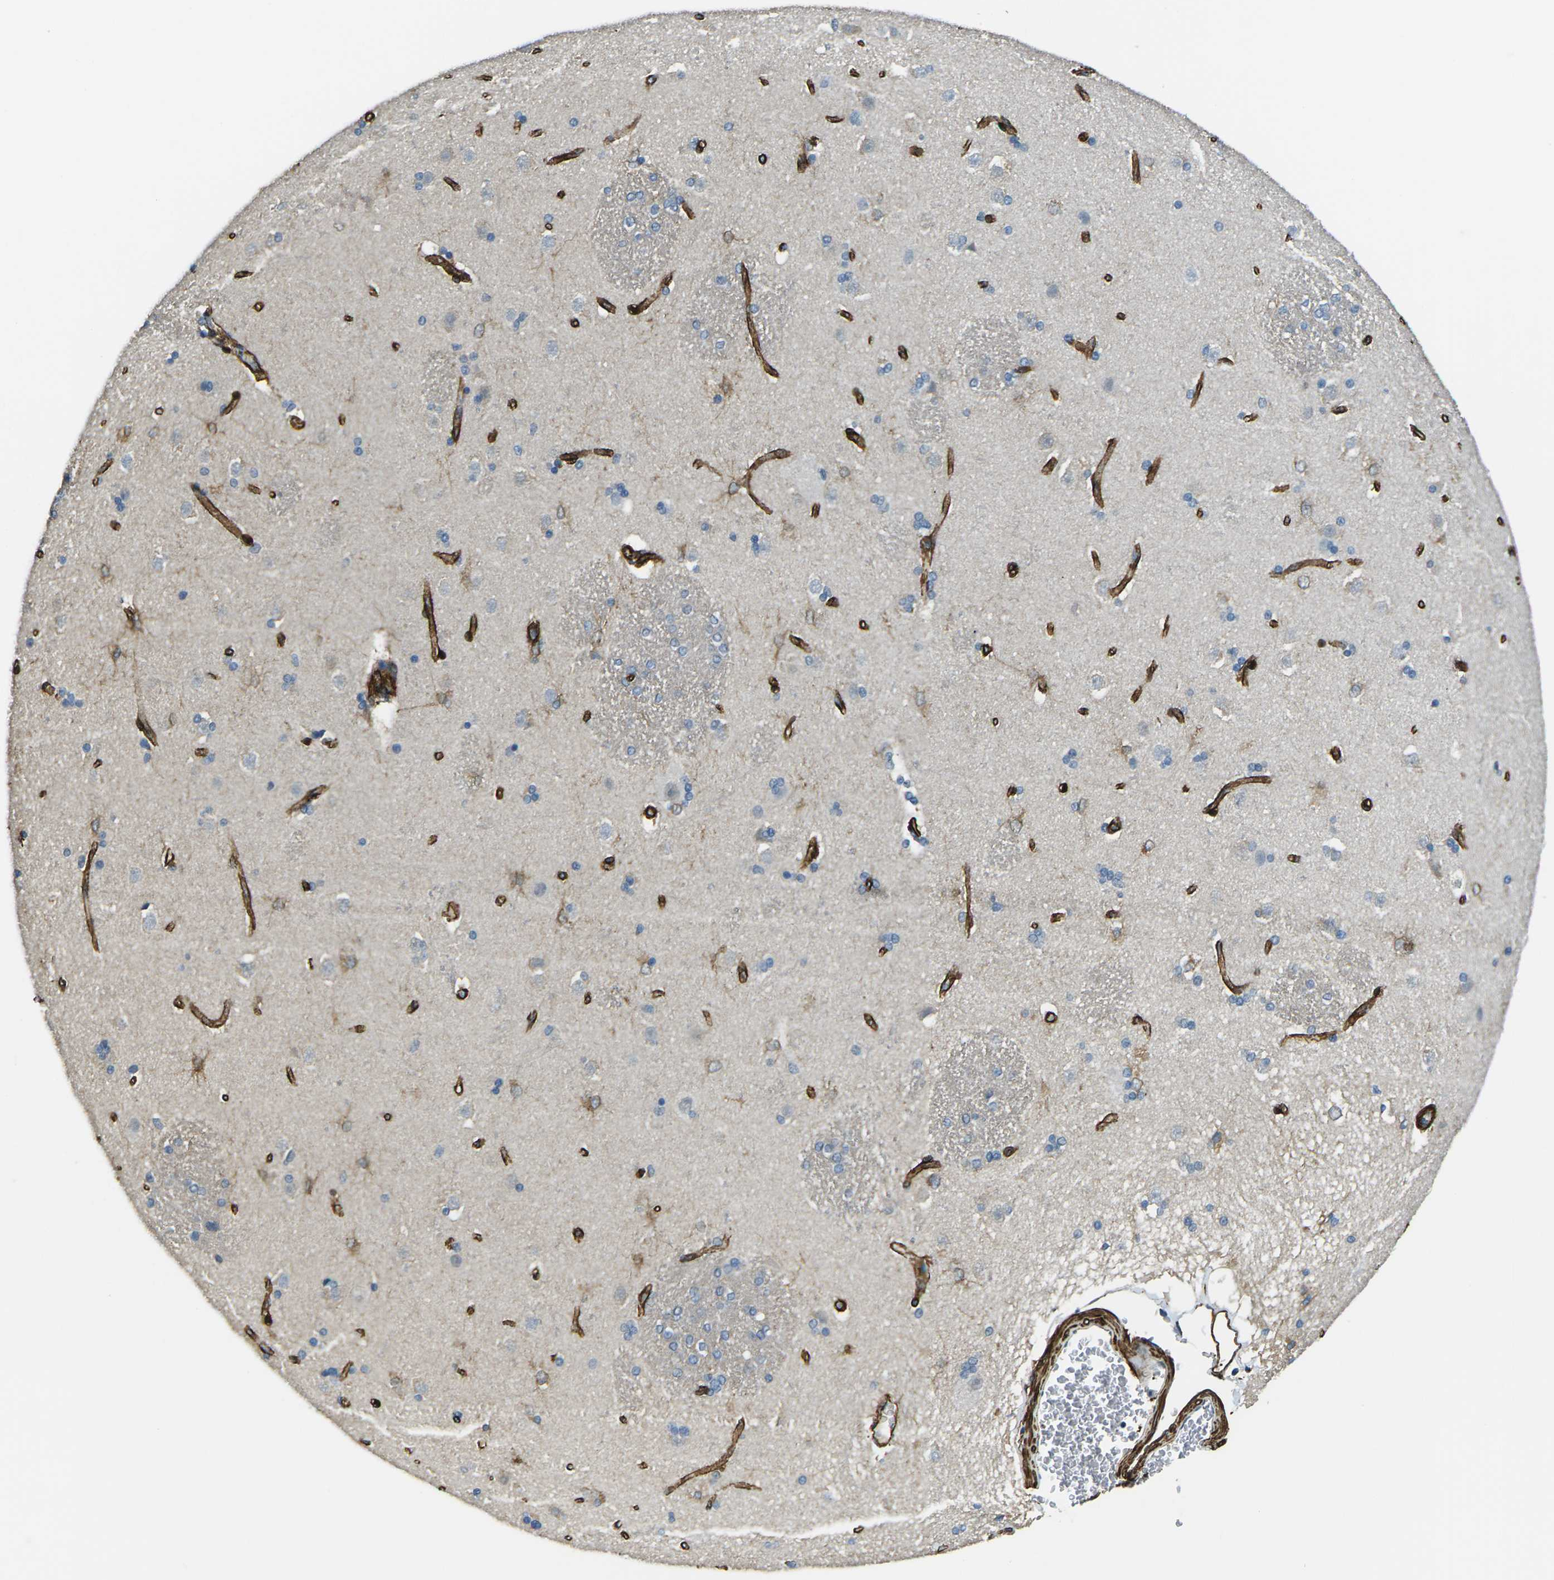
{"staining": {"intensity": "negative", "quantity": "none", "location": "none"}, "tissue": "caudate", "cell_type": "Glial cells", "image_type": "normal", "snomed": [{"axis": "morphology", "description": "Normal tissue, NOS"}, {"axis": "topography", "description": "Lateral ventricle wall"}], "caption": "This is an immunohistochemistry (IHC) image of unremarkable human caudate. There is no expression in glial cells.", "gene": "GRAMD1C", "patient": {"sex": "female", "age": 19}}